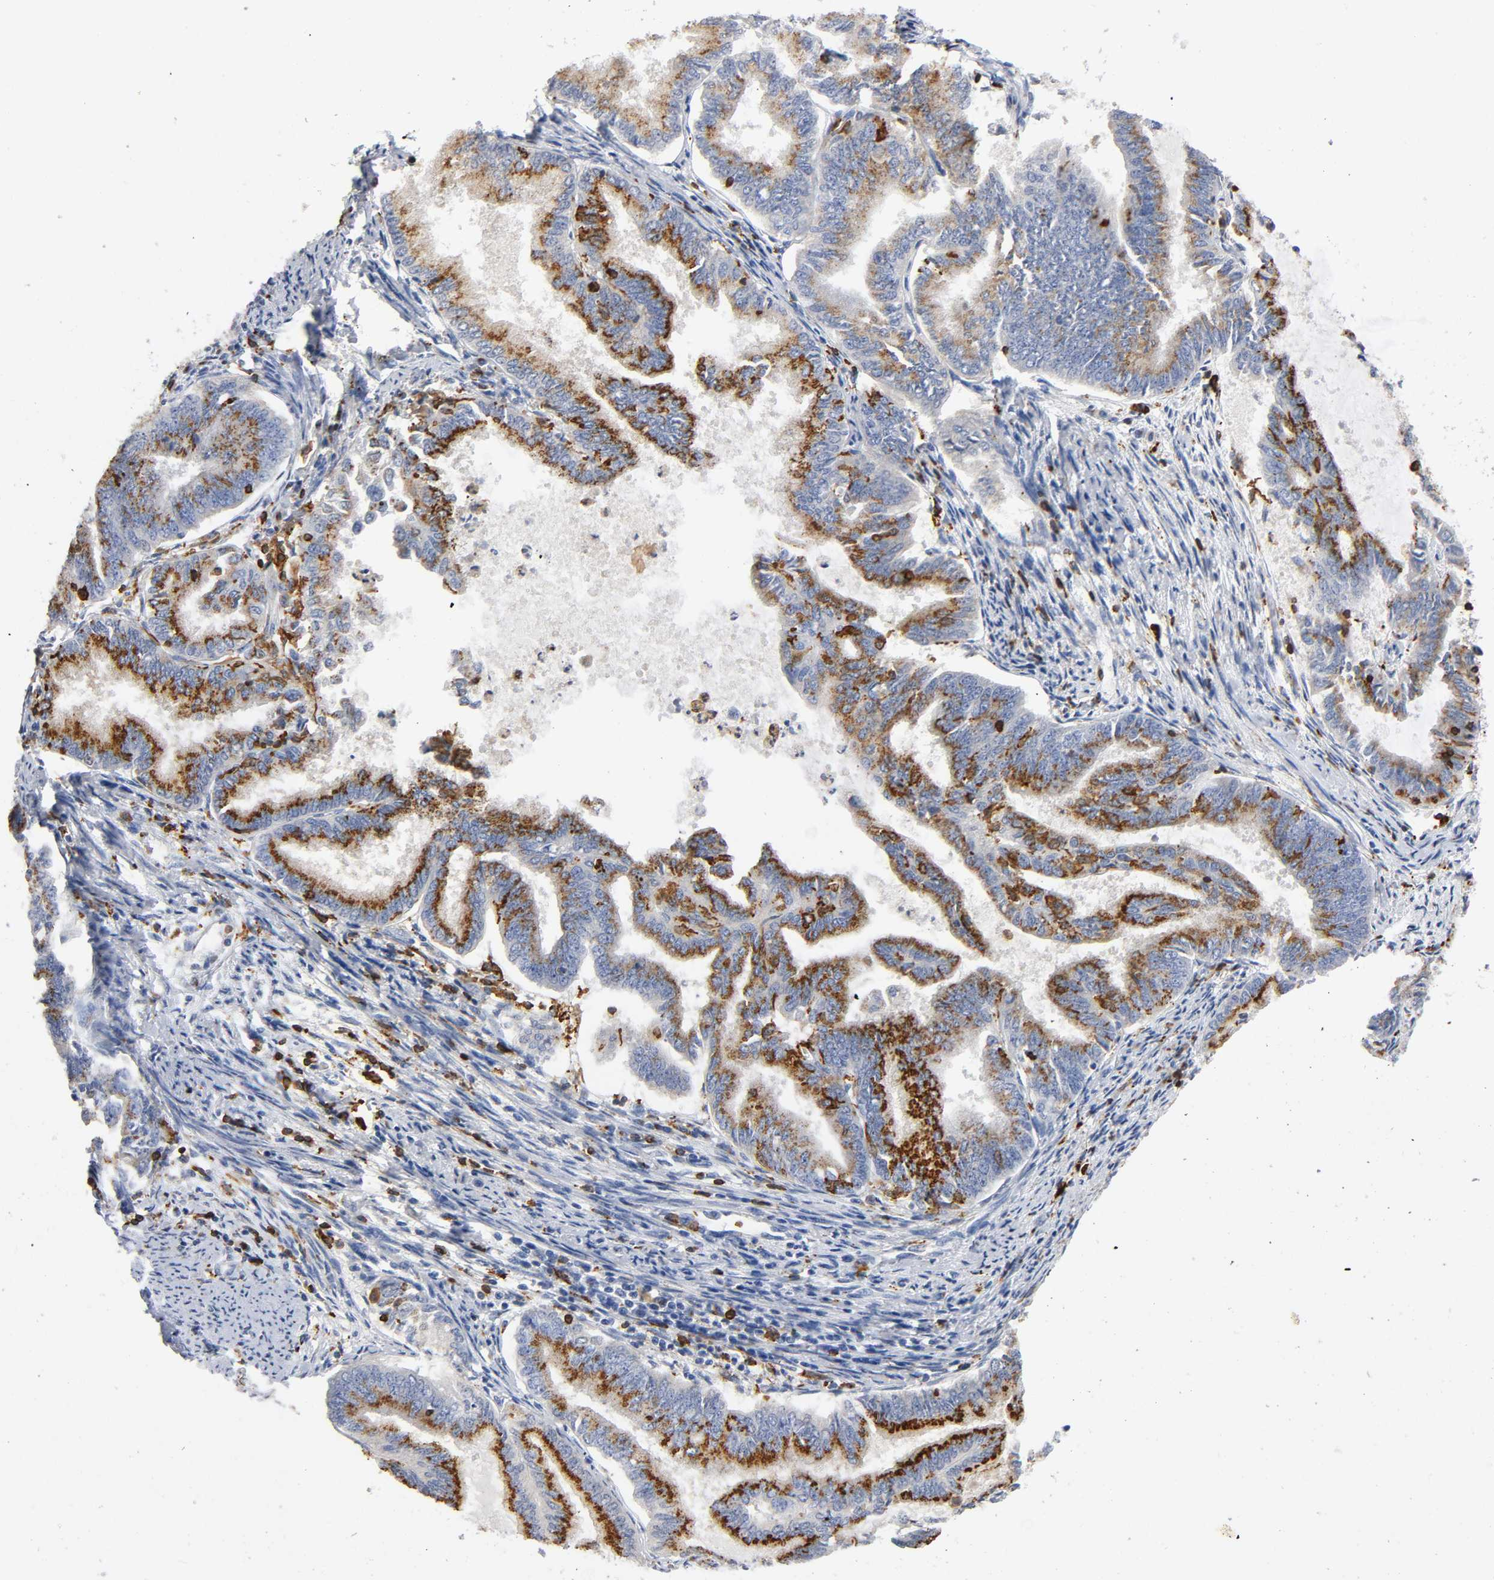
{"staining": {"intensity": "moderate", "quantity": ">75%", "location": "cytoplasmic/membranous"}, "tissue": "endometrial cancer", "cell_type": "Tumor cells", "image_type": "cancer", "snomed": [{"axis": "morphology", "description": "Adenocarcinoma, NOS"}, {"axis": "topography", "description": "Endometrium"}], "caption": "This photomicrograph displays immunohistochemistry staining of human endometrial cancer, with medium moderate cytoplasmic/membranous expression in approximately >75% of tumor cells.", "gene": "CAPN10", "patient": {"sex": "female", "age": 86}}